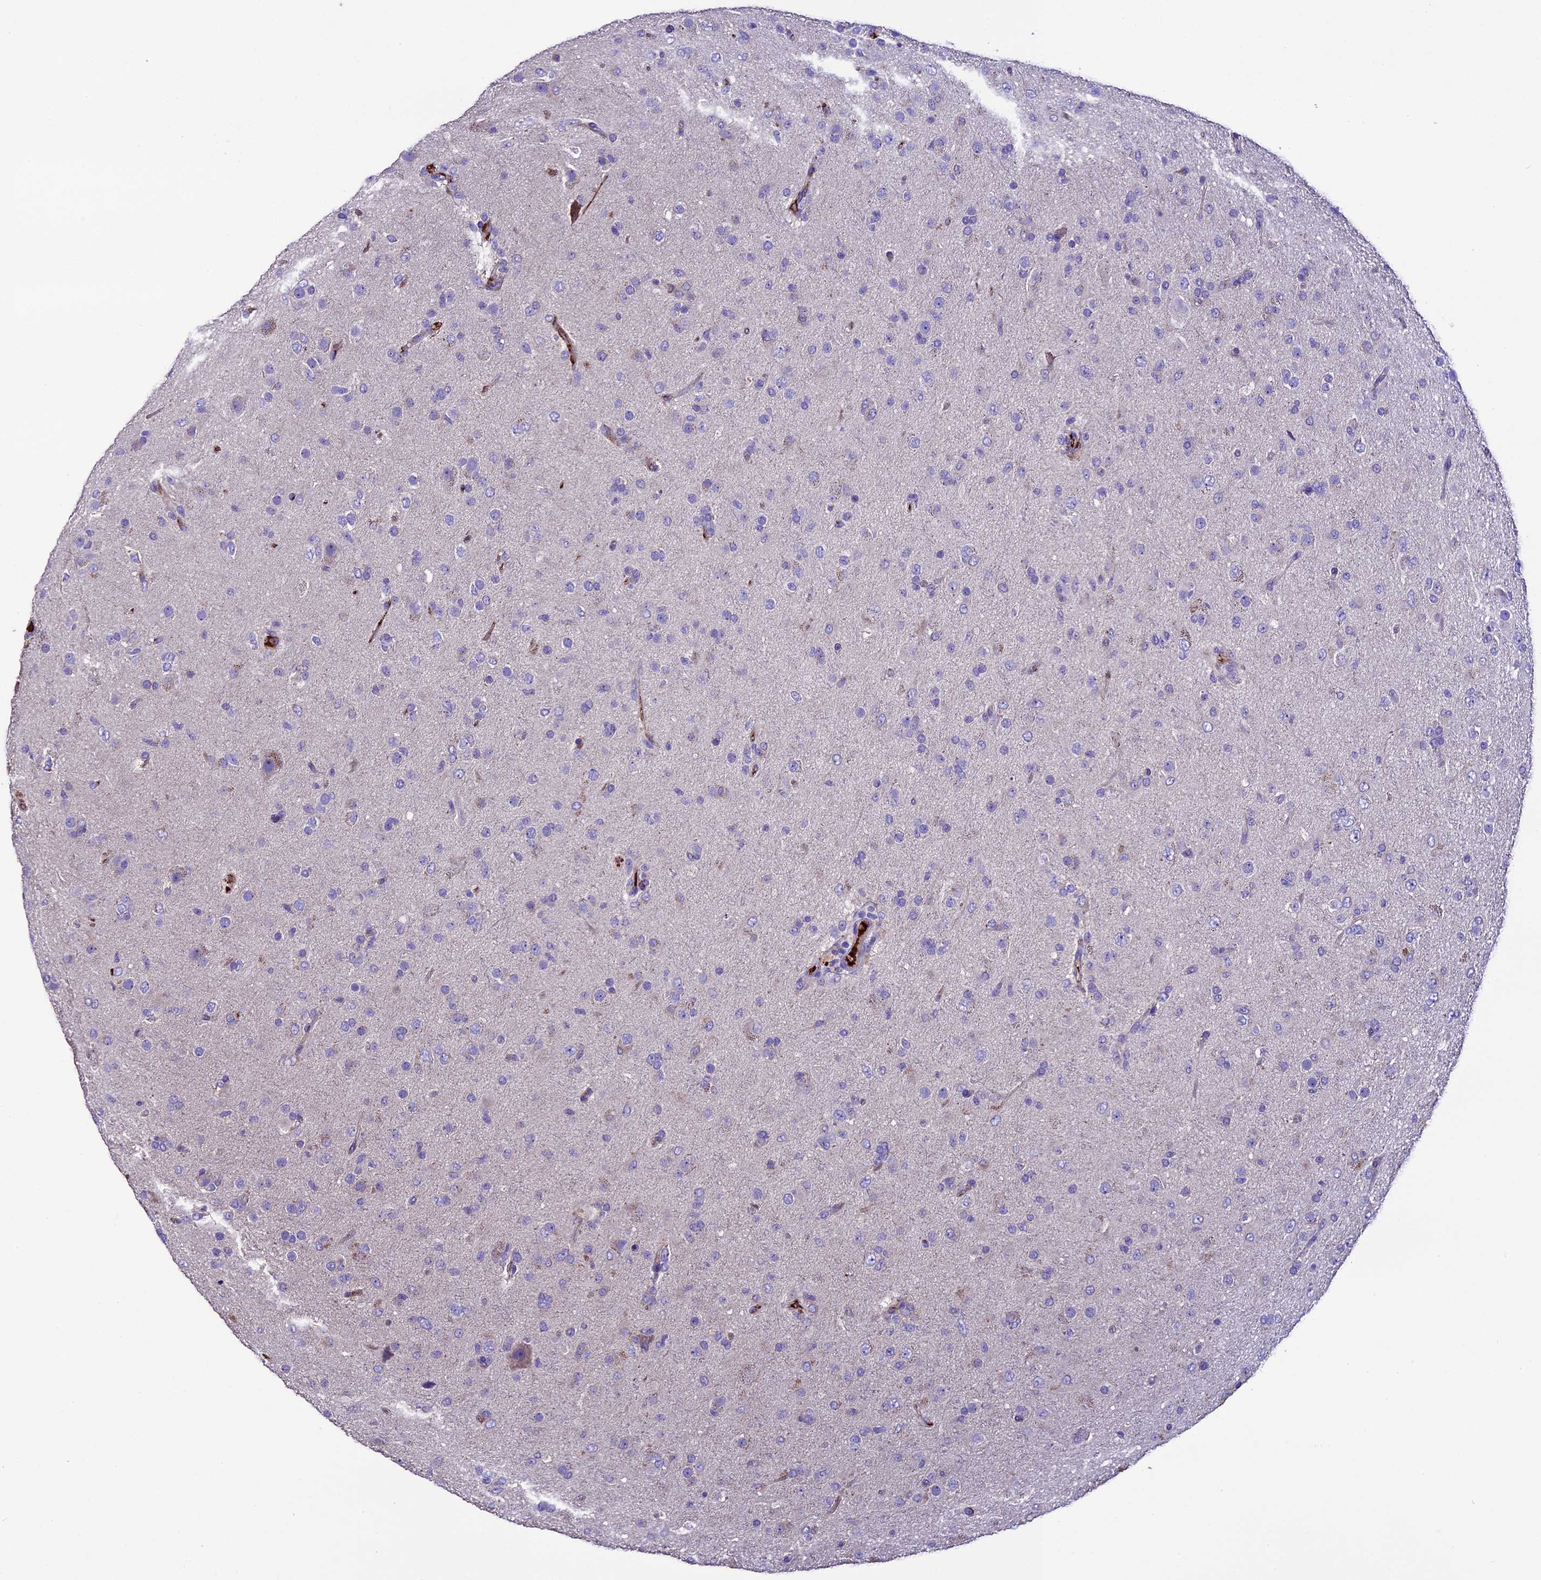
{"staining": {"intensity": "negative", "quantity": "none", "location": "none"}, "tissue": "glioma", "cell_type": "Tumor cells", "image_type": "cancer", "snomed": [{"axis": "morphology", "description": "Glioma, malignant, Low grade"}, {"axis": "topography", "description": "Brain"}], "caption": "Tumor cells show no significant expression in glioma. (DAB (3,3'-diaminobenzidine) immunohistochemistry (IHC), high magnification).", "gene": "TCP11L2", "patient": {"sex": "male", "age": 65}}